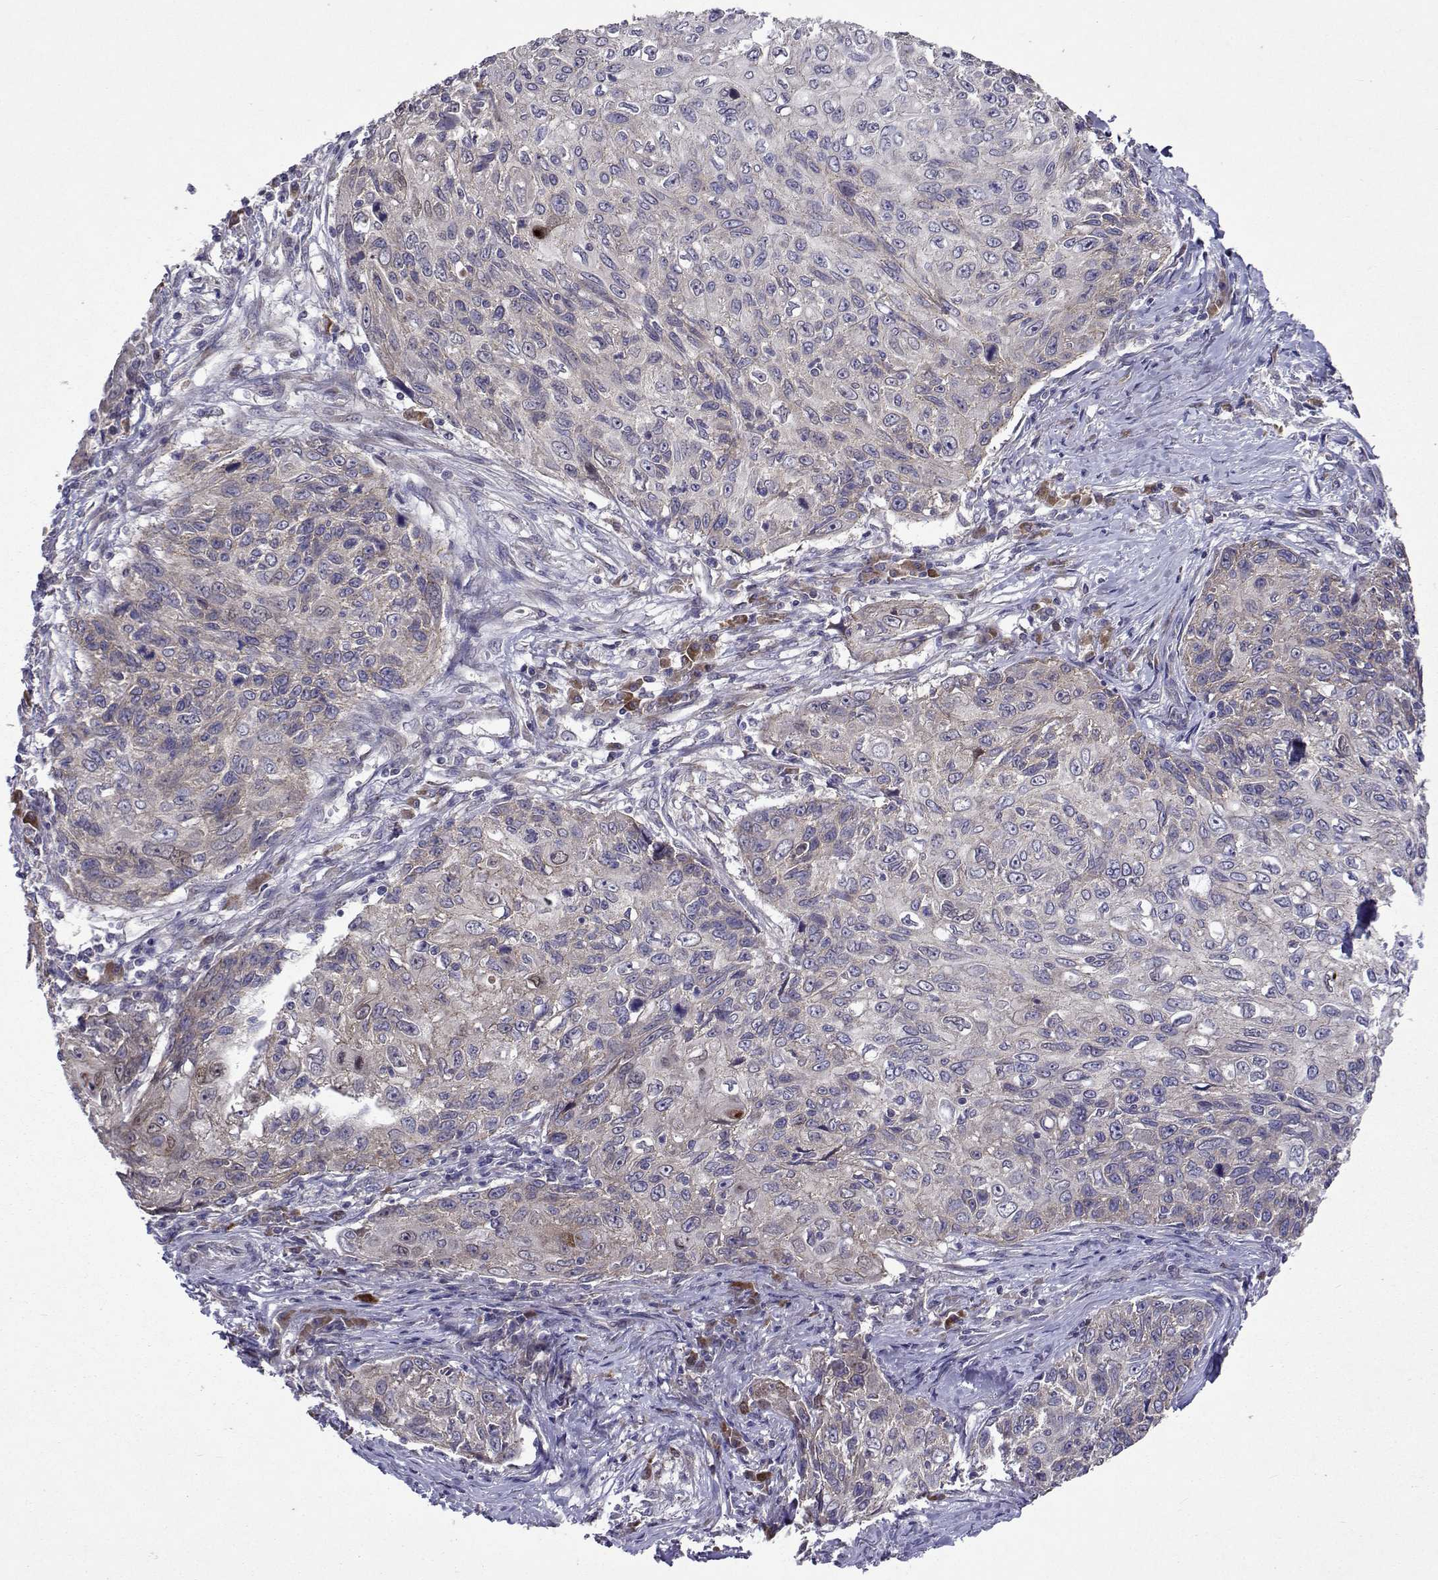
{"staining": {"intensity": "negative", "quantity": "none", "location": "none"}, "tissue": "skin cancer", "cell_type": "Tumor cells", "image_type": "cancer", "snomed": [{"axis": "morphology", "description": "Squamous cell carcinoma, NOS"}, {"axis": "topography", "description": "Skin"}], "caption": "High power microscopy histopathology image of an immunohistochemistry (IHC) micrograph of squamous cell carcinoma (skin), revealing no significant positivity in tumor cells.", "gene": "TARBP2", "patient": {"sex": "male", "age": 92}}